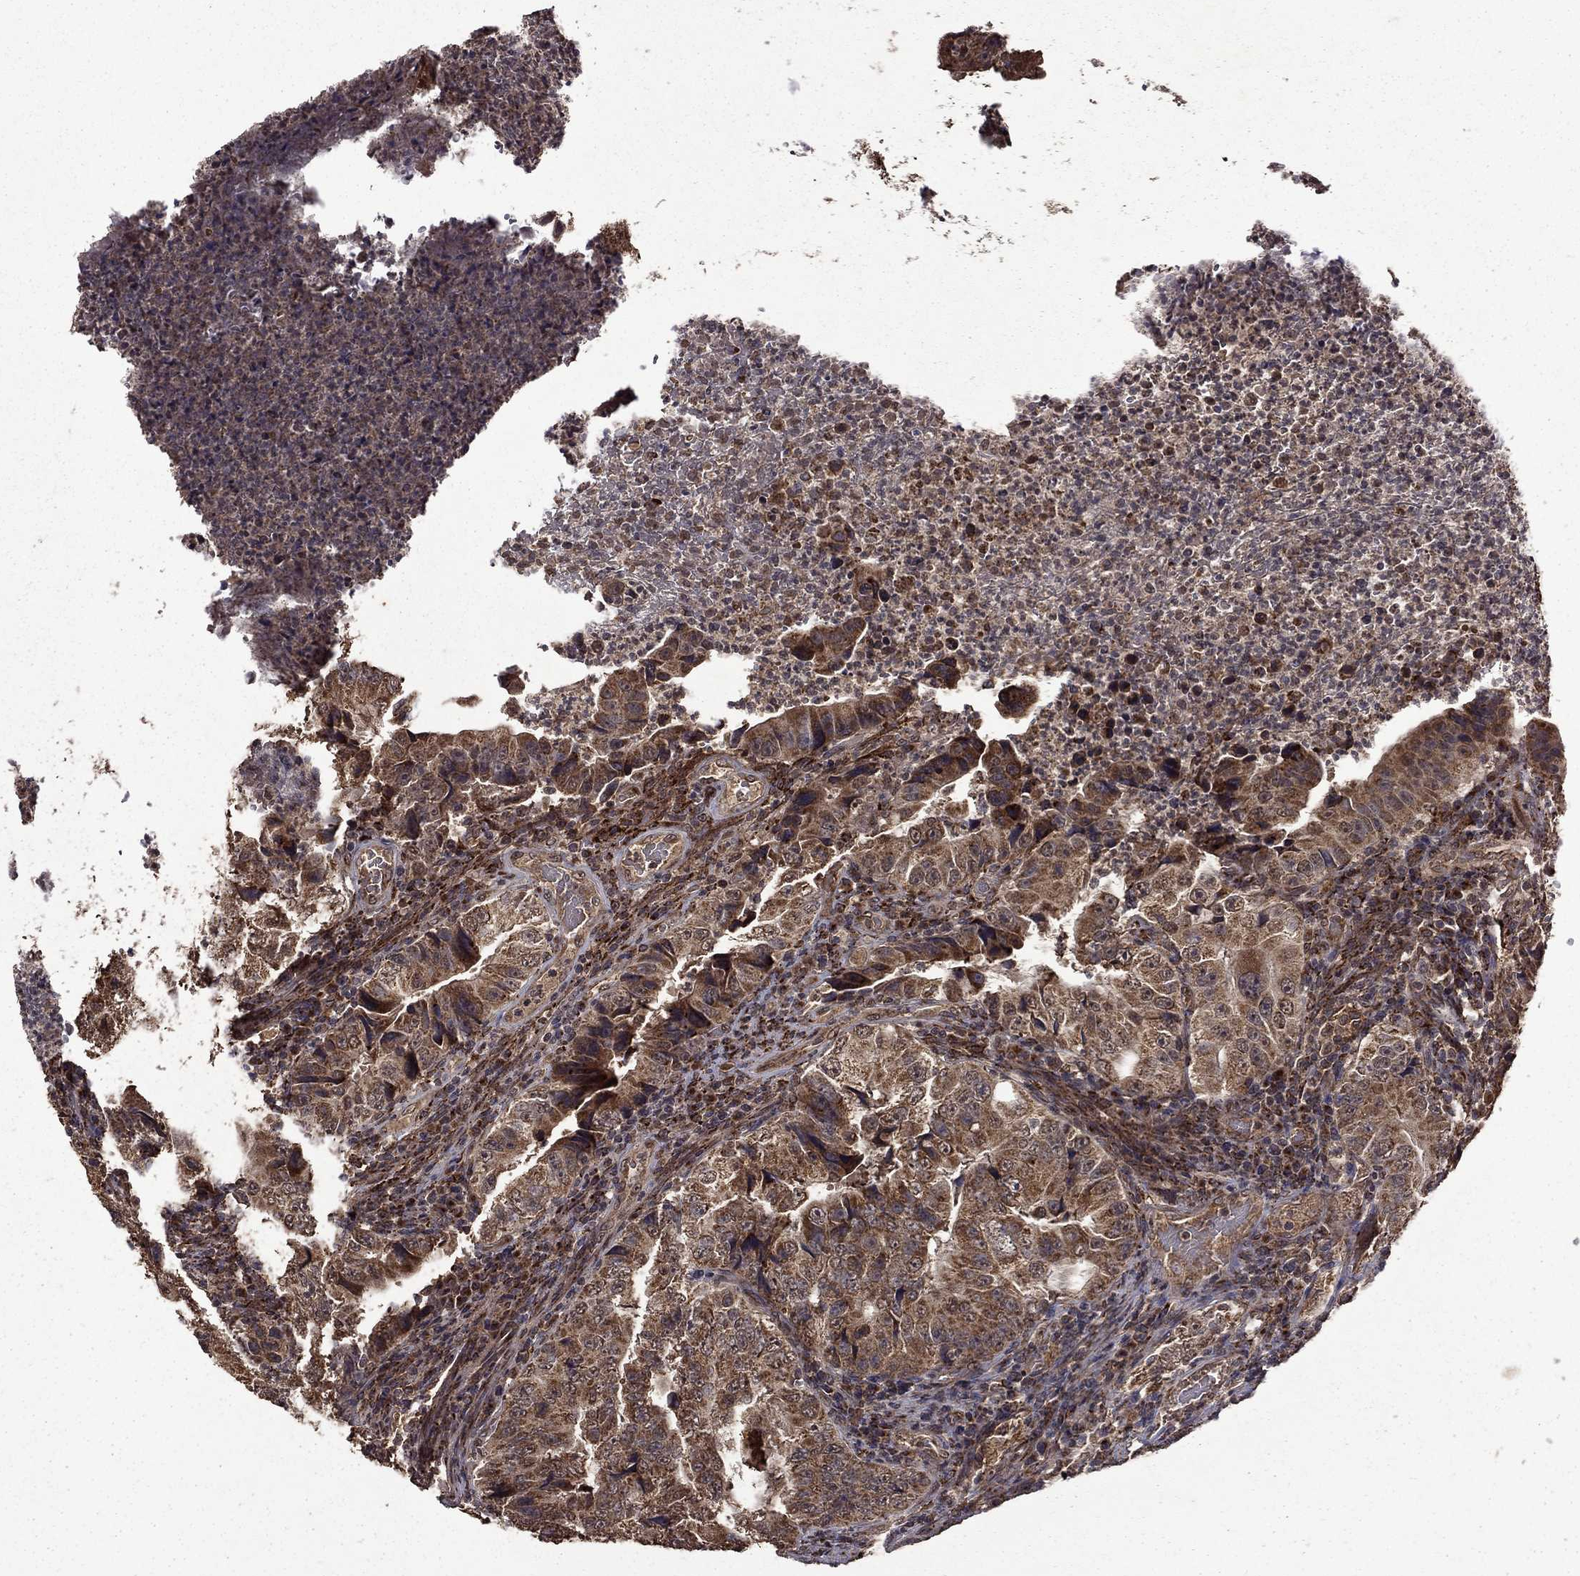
{"staining": {"intensity": "strong", "quantity": "25%-75%", "location": "cytoplasmic/membranous"}, "tissue": "colorectal cancer", "cell_type": "Tumor cells", "image_type": "cancer", "snomed": [{"axis": "morphology", "description": "Adenocarcinoma, NOS"}, {"axis": "topography", "description": "Colon"}], "caption": "Colorectal adenocarcinoma stained with a protein marker demonstrates strong staining in tumor cells.", "gene": "ITM2B", "patient": {"sex": "female", "age": 72}}